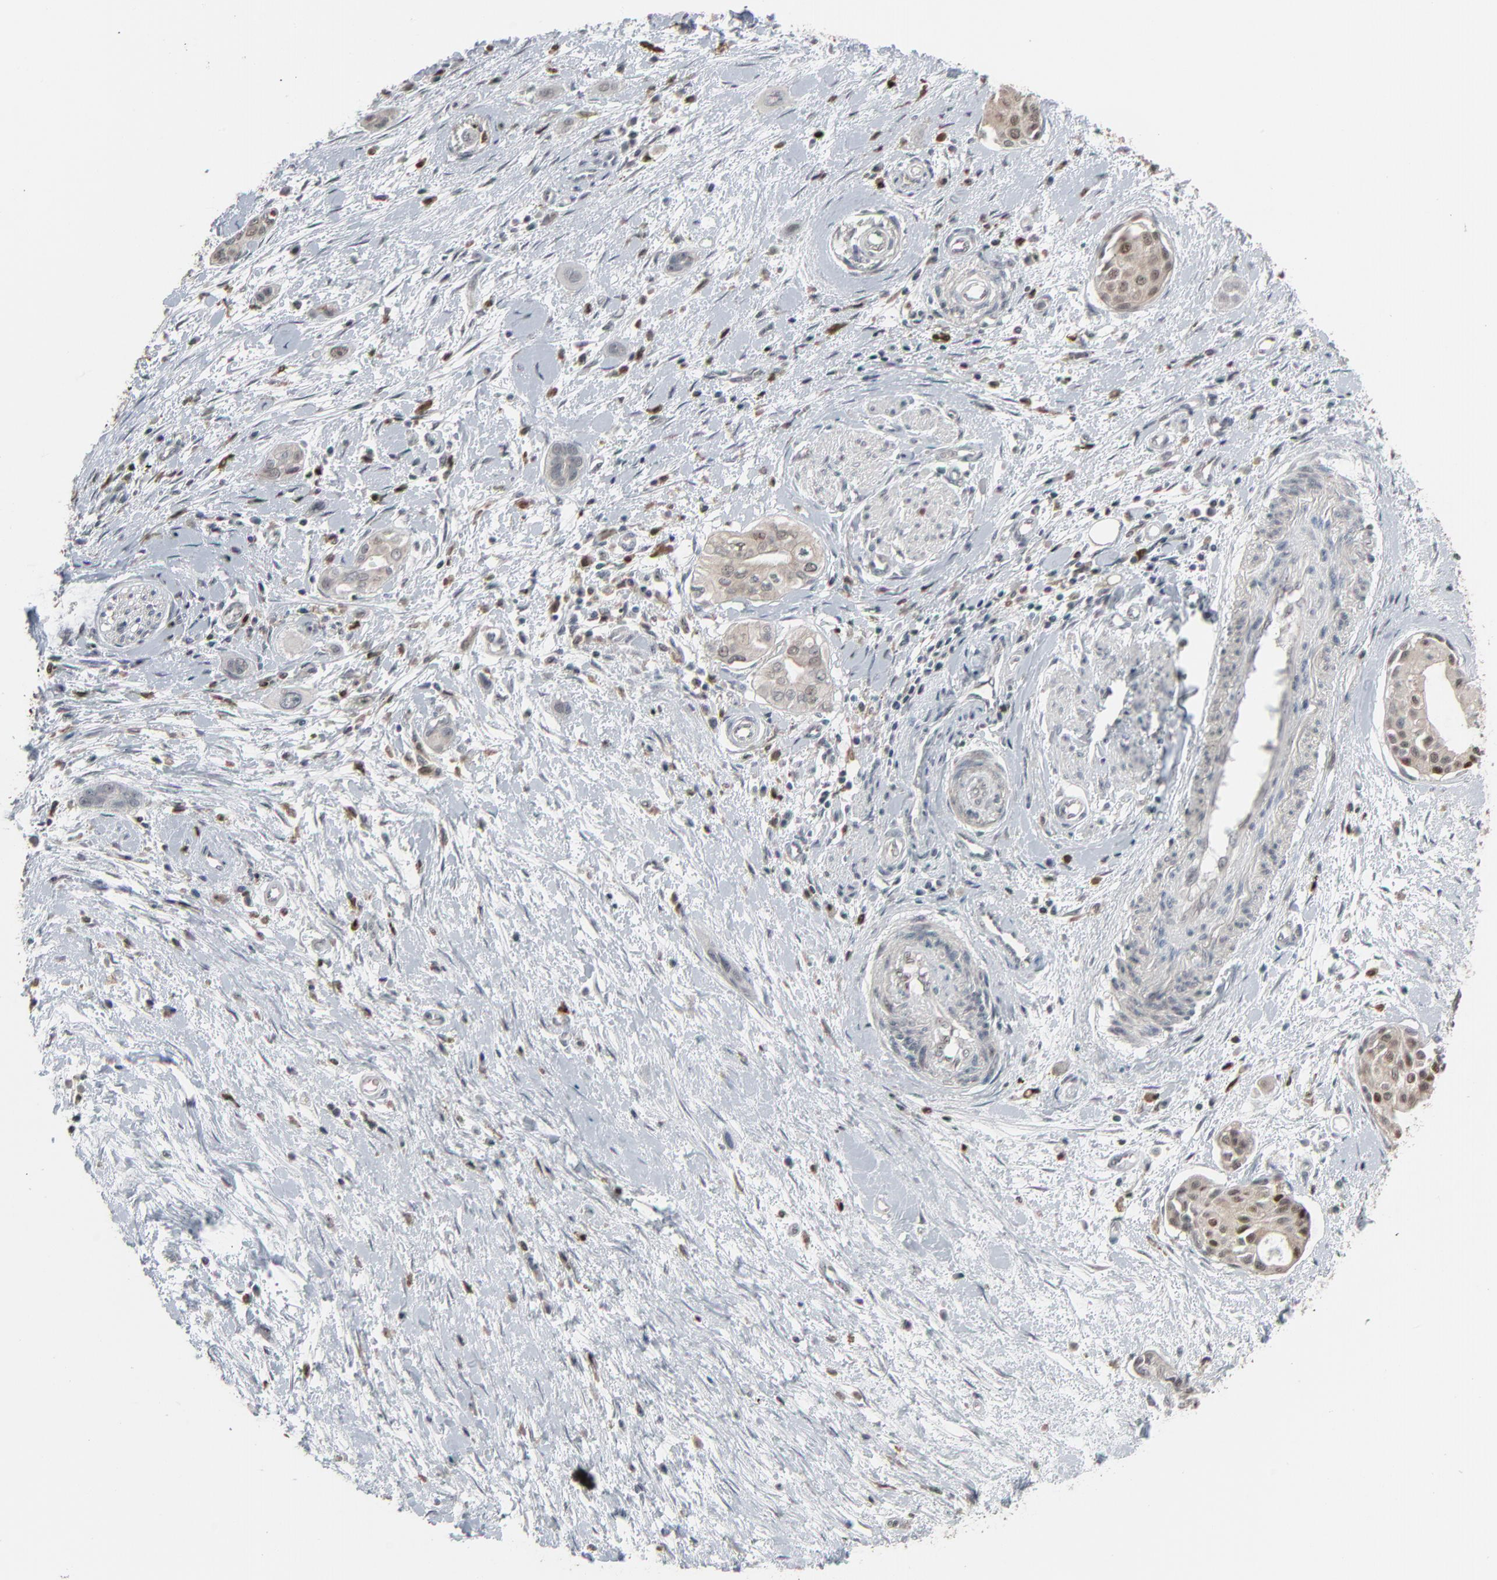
{"staining": {"intensity": "weak", "quantity": ">75%", "location": "cytoplasmic/membranous"}, "tissue": "pancreatic cancer", "cell_type": "Tumor cells", "image_type": "cancer", "snomed": [{"axis": "morphology", "description": "Adenocarcinoma, NOS"}, {"axis": "topography", "description": "Pancreas"}], "caption": "Brown immunohistochemical staining in pancreatic adenocarcinoma demonstrates weak cytoplasmic/membranous expression in approximately >75% of tumor cells.", "gene": "DOCK8", "patient": {"sex": "female", "age": 60}}